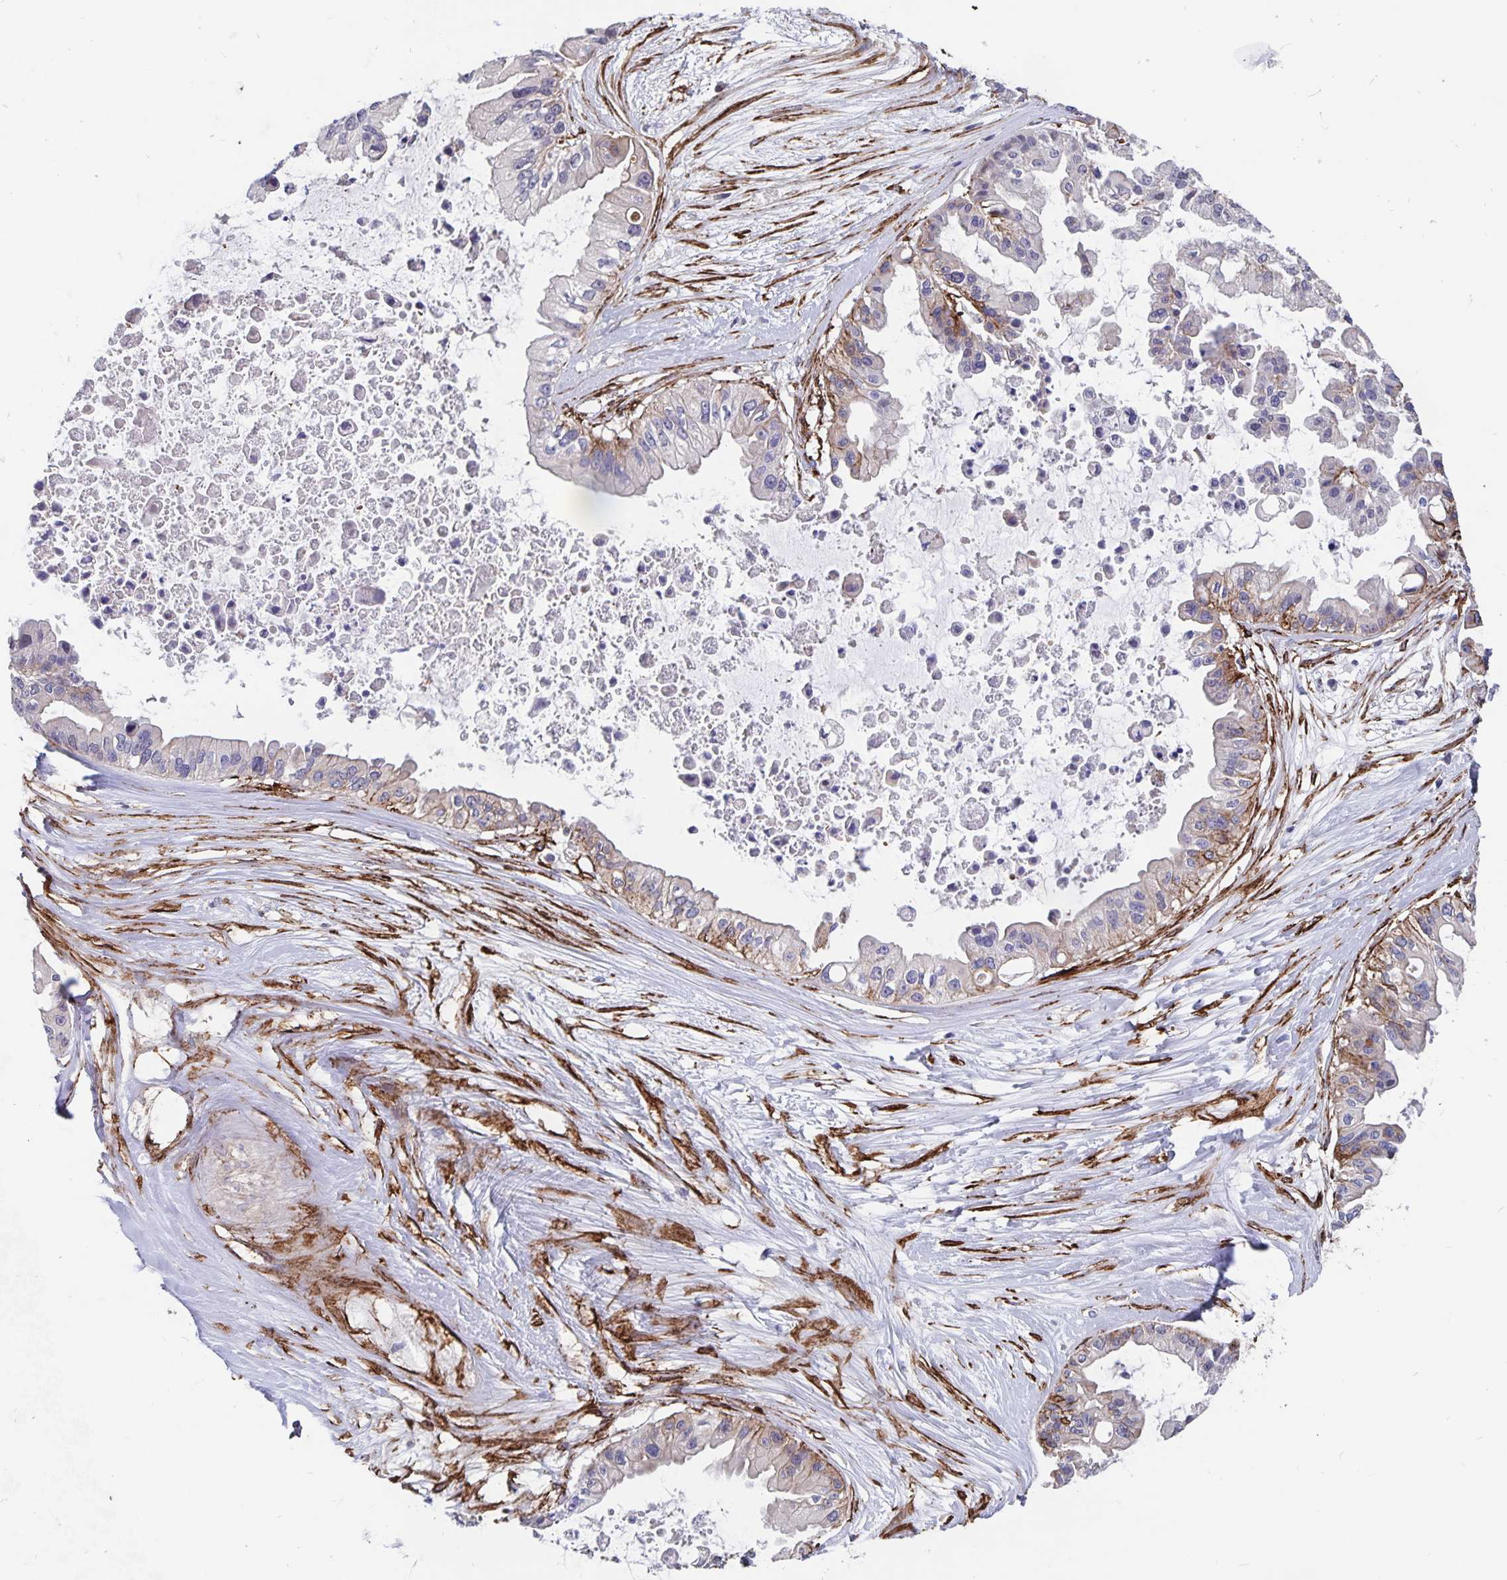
{"staining": {"intensity": "moderate", "quantity": "<25%", "location": "cytoplasmic/membranous"}, "tissue": "ovarian cancer", "cell_type": "Tumor cells", "image_type": "cancer", "snomed": [{"axis": "morphology", "description": "Cystadenocarcinoma, serous, NOS"}, {"axis": "topography", "description": "Ovary"}], "caption": "This photomicrograph shows immunohistochemistry (IHC) staining of ovarian cancer, with low moderate cytoplasmic/membranous expression in approximately <25% of tumor cells.", "gene": "DCHS2", "patient": {"sex": "female", "age": 56}}